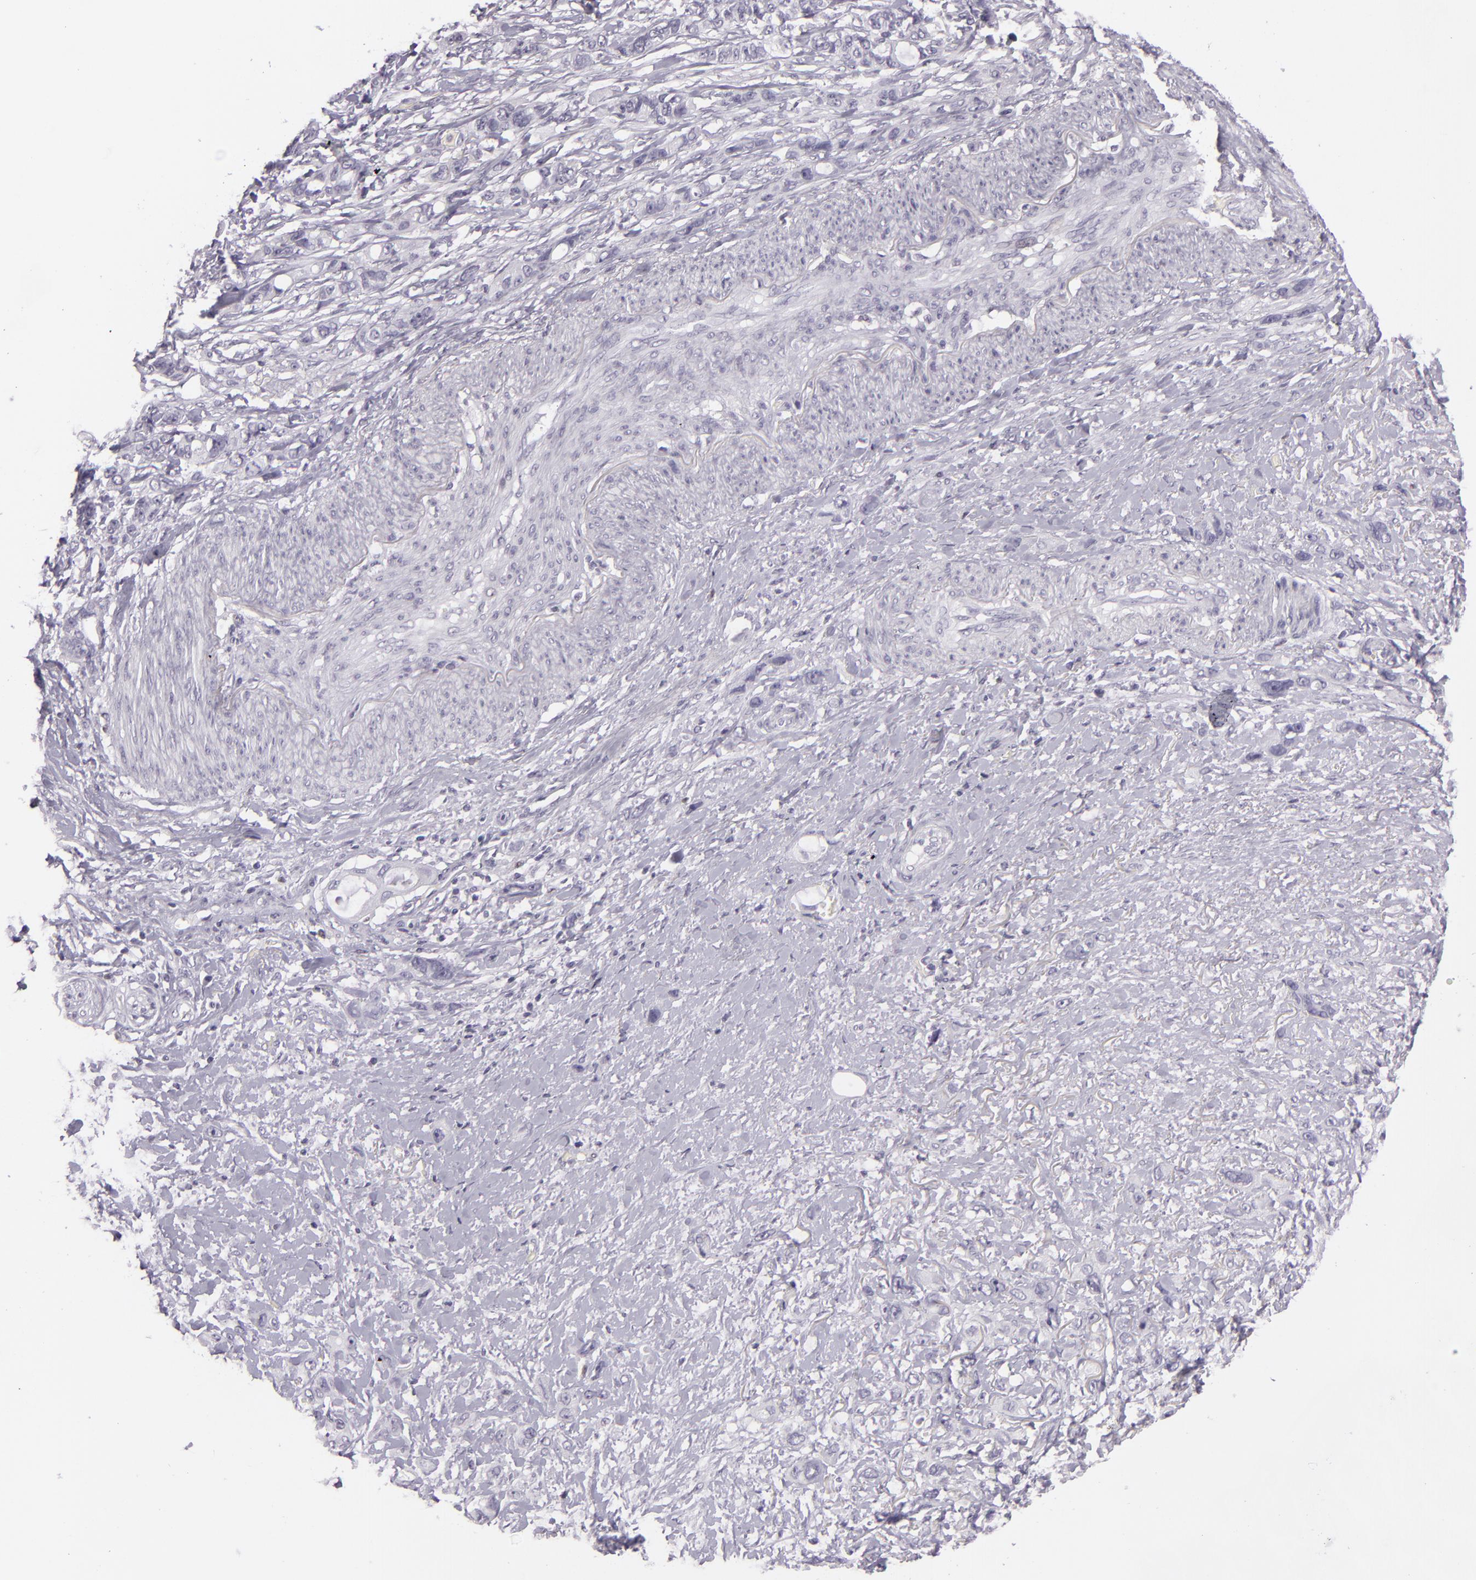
{"staining": {"intensity": "negative", "quantity": "none", "location": "none"}, "tissue": "stomach cancer", "cell_type": "Tumor cells", "image_type": "cancer", "snomed": [{"axis": "morphology", "description": "Adenocarcinoma, NOS"}, {"axis": "topography", "description": "Stomach, upper"}], "caption": "Tumor cells are negative for brown protein staining in stomach cancer (adenocarcinoma).", "gene": "MCM3", "patient": {"sex": "male", "age": 47}}